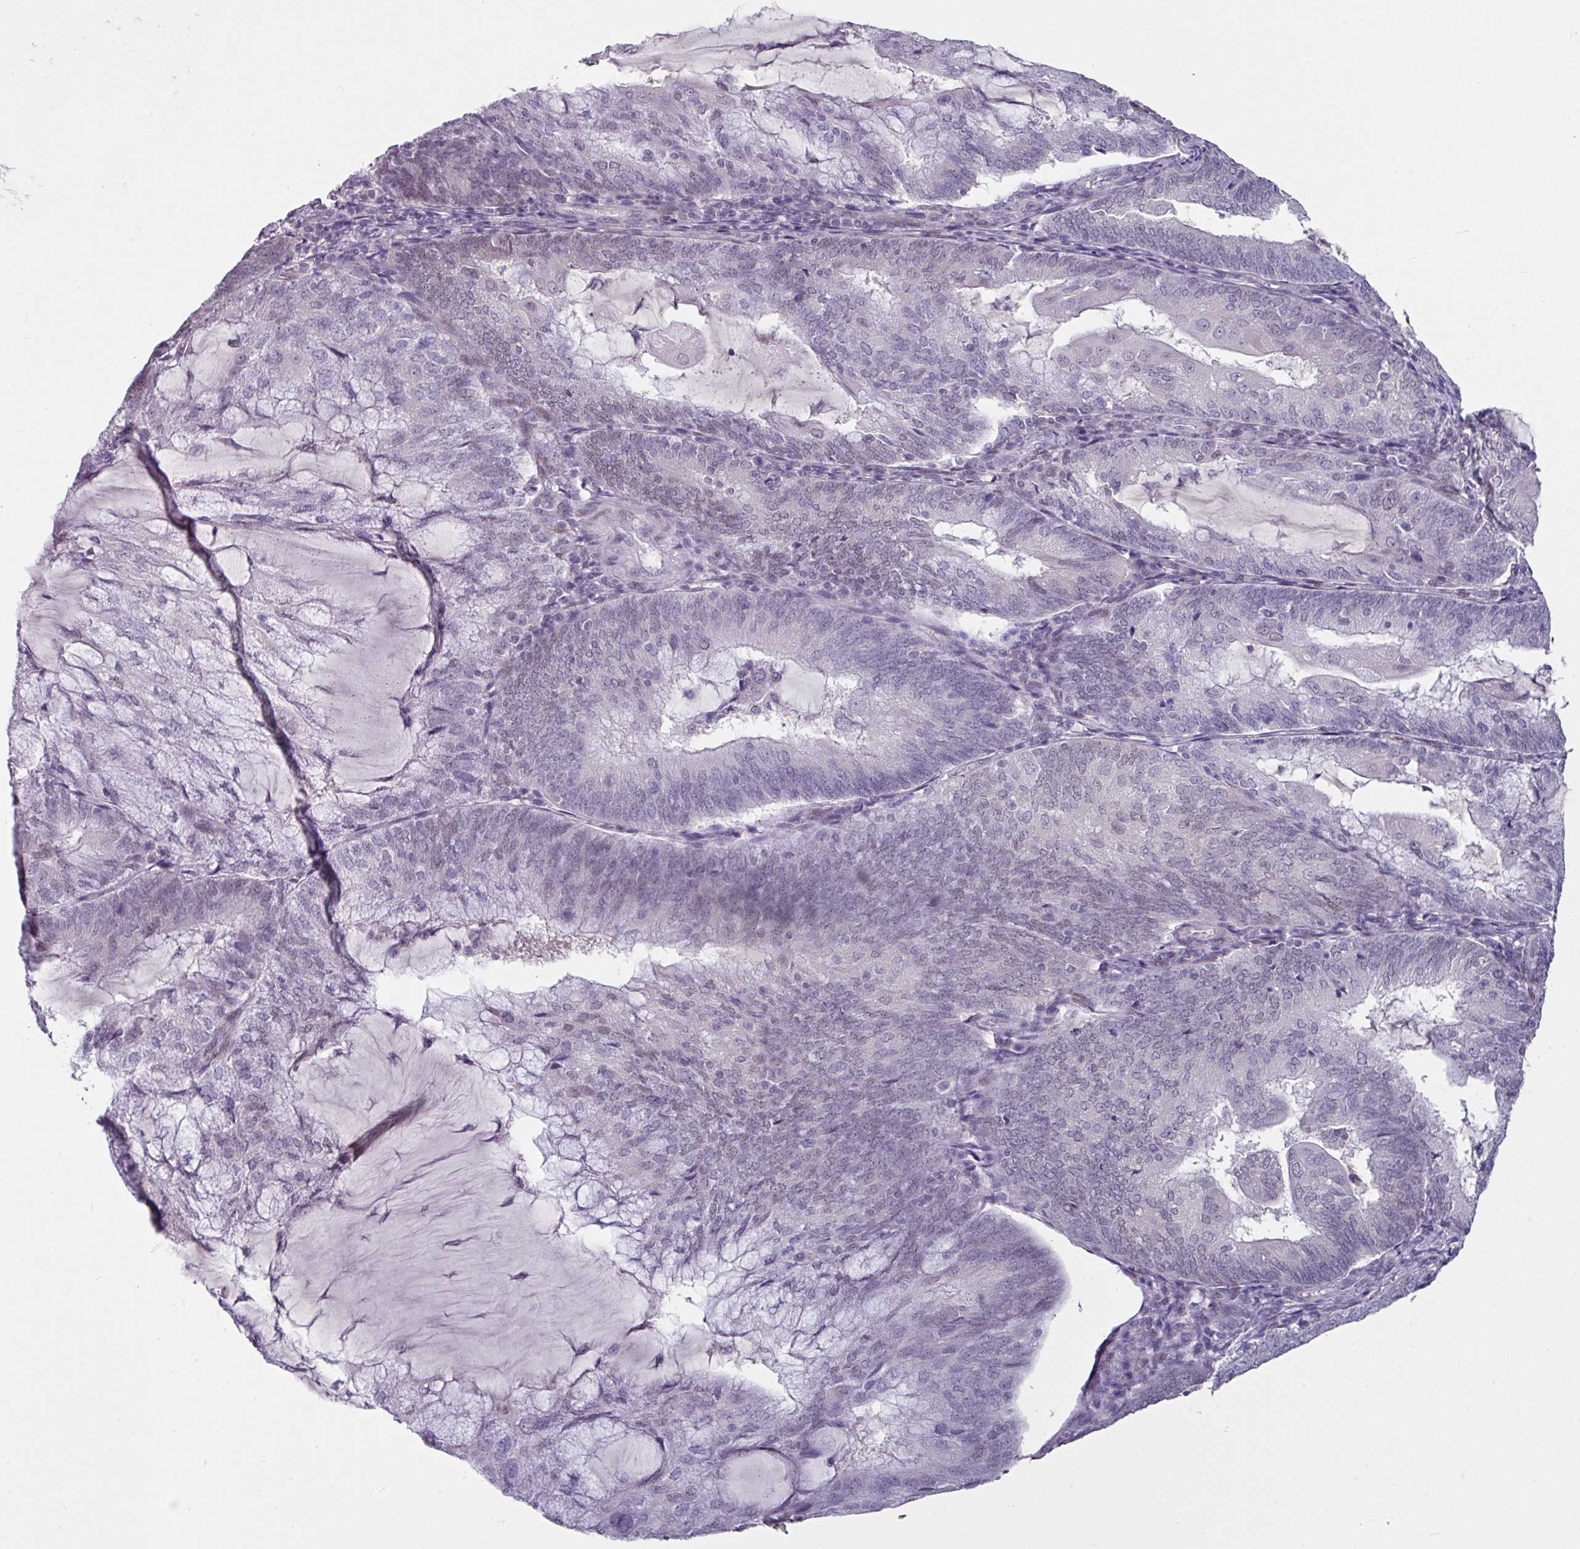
{"staining": {"intensity": "moderate", "quantity": "<25%", "location": "nuclear"}, "tissue": "endometrial cancer", "cell_type": "Tumor cells", "image_type": "cancer", "snomed": [{"axis": "morphology", "description": "Adenocarcinoma, NOS"}, {"axis": "topography", "description": "Endometrium"}], "caption": "Immunohistochemistry photomicrograph of neoplastic tissue: human adenocarcinoma (endometrial) stained using immunohistochemistry displays low levels of moderate protein expression localized specifically in the nuclear of tumor cells, appearing as a nuclear brown color.", "gene": "ELK1", "patient": {"sex": "female", "age": 81}}